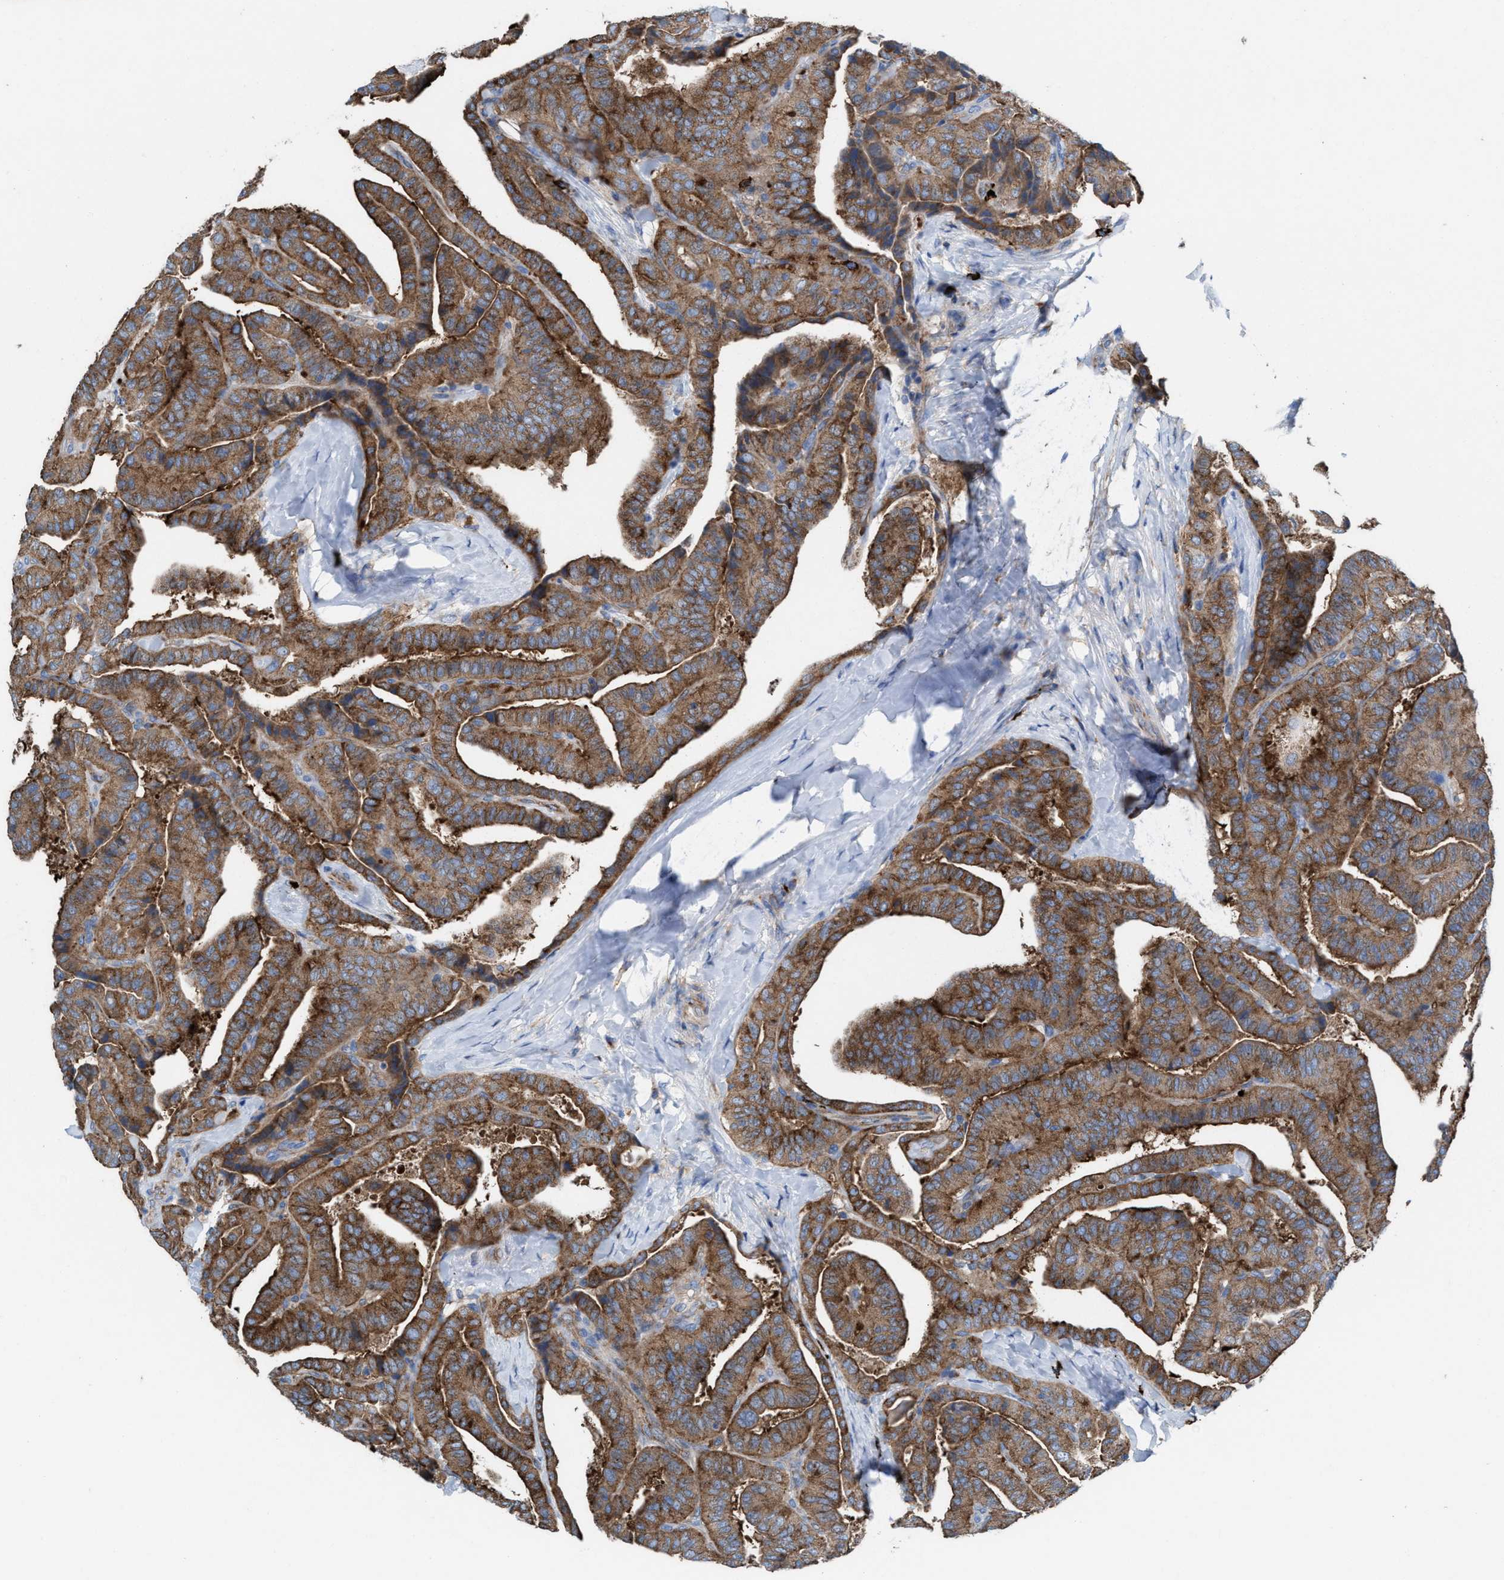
{"staining": {"intensity": "moderate", "quantity": ">75%", "location": "cytoplasmic/membranous"}, "tissue": "thyroid cancer", "cell_type": "Tumor cells", "image_type": "cancer", "snomed": [{"axis": "morphology", "description": "Papillary adenocarcinoma, NOS"}, {"axis": "topography", "description": "Thyroid gland"}], "caption": "About >75% of tumor cells in human thyroid cancer (papillary adenocarcinoma) reveal moderate cytoplasmic/membranous protein staining as visualized by brown immunohistochemical staining.", "gene": "NYAP1", "patient": {"sex": "male", "age": 77}}